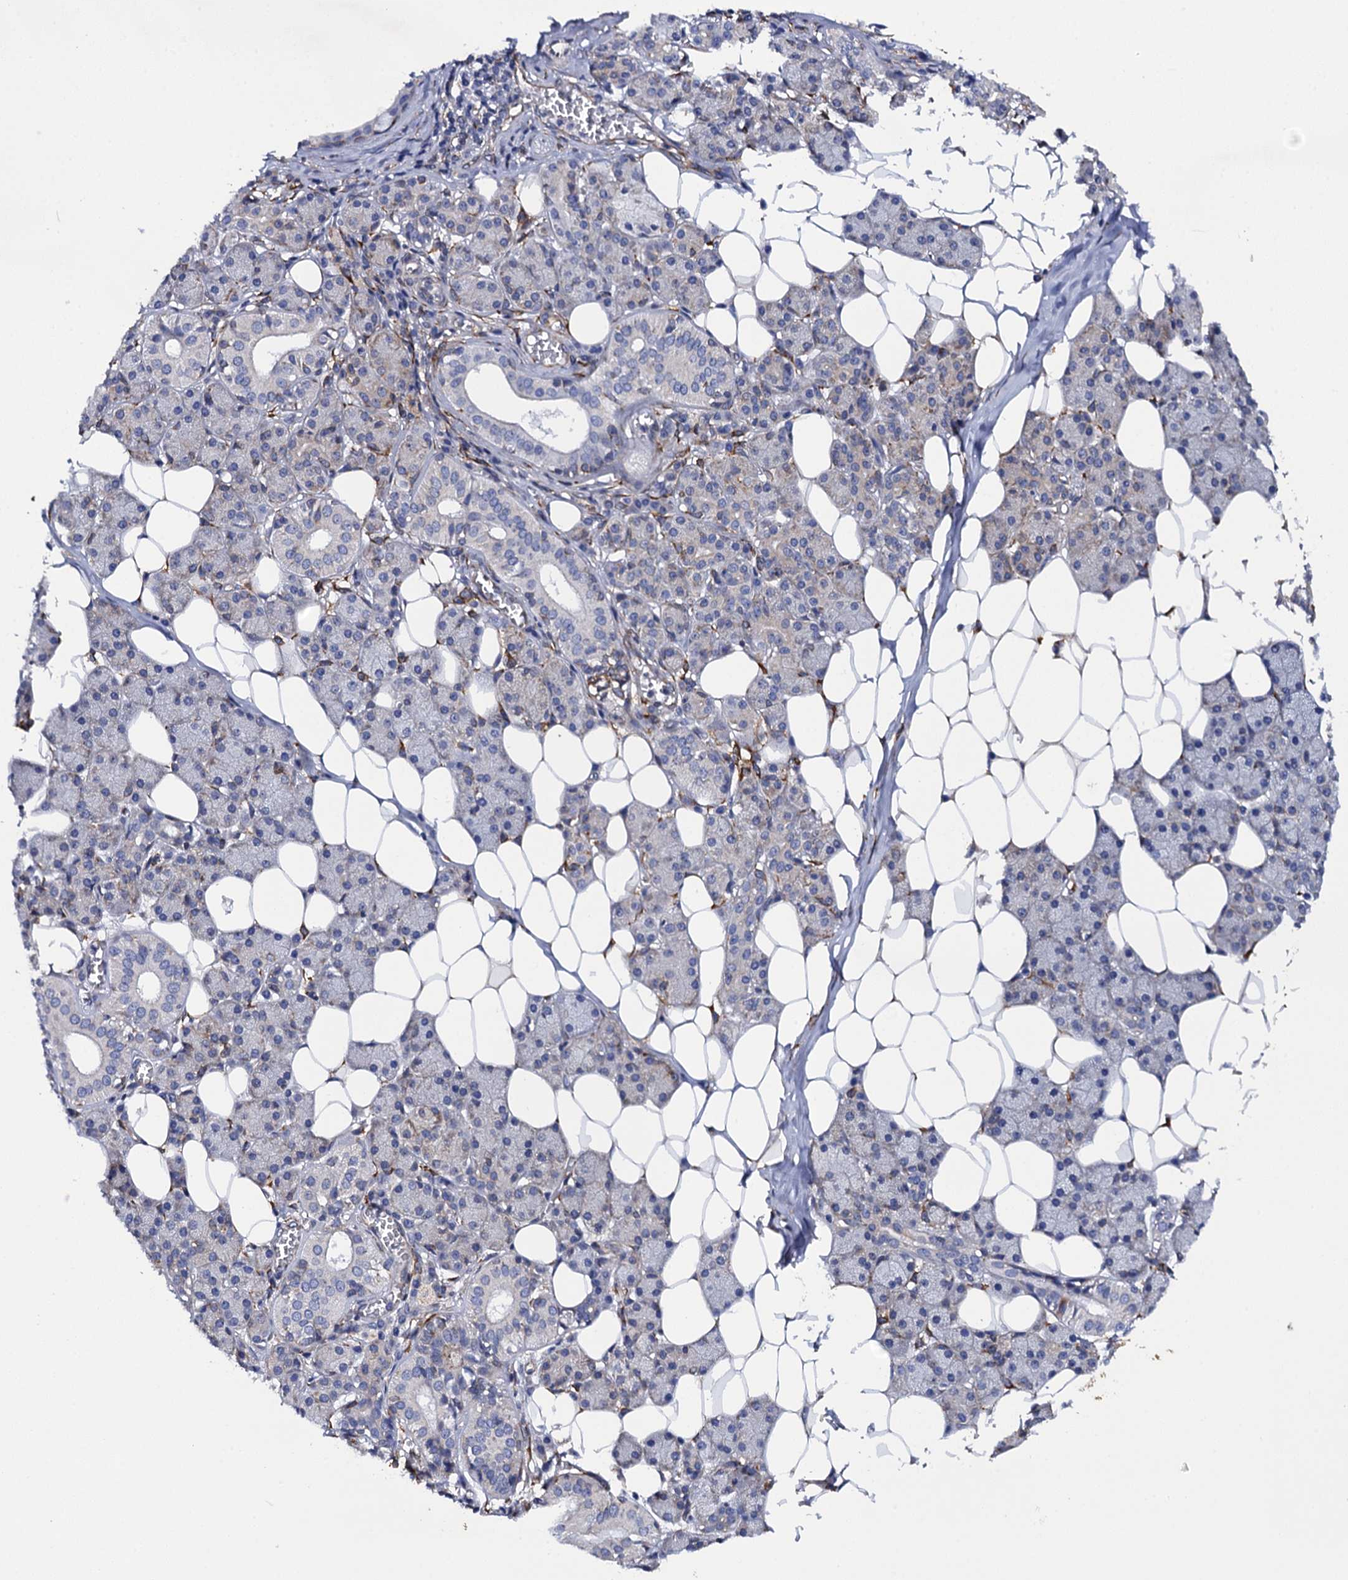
{"staining": {"intensity": "moderate", "quantity": "<25%", "location": "cytoplasmic/membranous"}, "tissue": "salivary gland", "cell_type": "Glandular cells", "image_type": "normal", "snomed": [{"axis": "morphology", "description": "Normal tissue, NOS"}, {"axis": "topography", "description": "Salivary gland"}], "caption": "Brown immunohistochemical staining in unremarkable salivary gland displays moderate cytoplasmic/membranous expression in about <25% of glandular cells. (Stains: DAB (3,3'-diaminobenzidine) in brown, nuclei in blue, Microscopy: brightfield microscopy at high magnification).", "gene": "POGLUT3", "patient": {"sex": "female", "age": 33}}